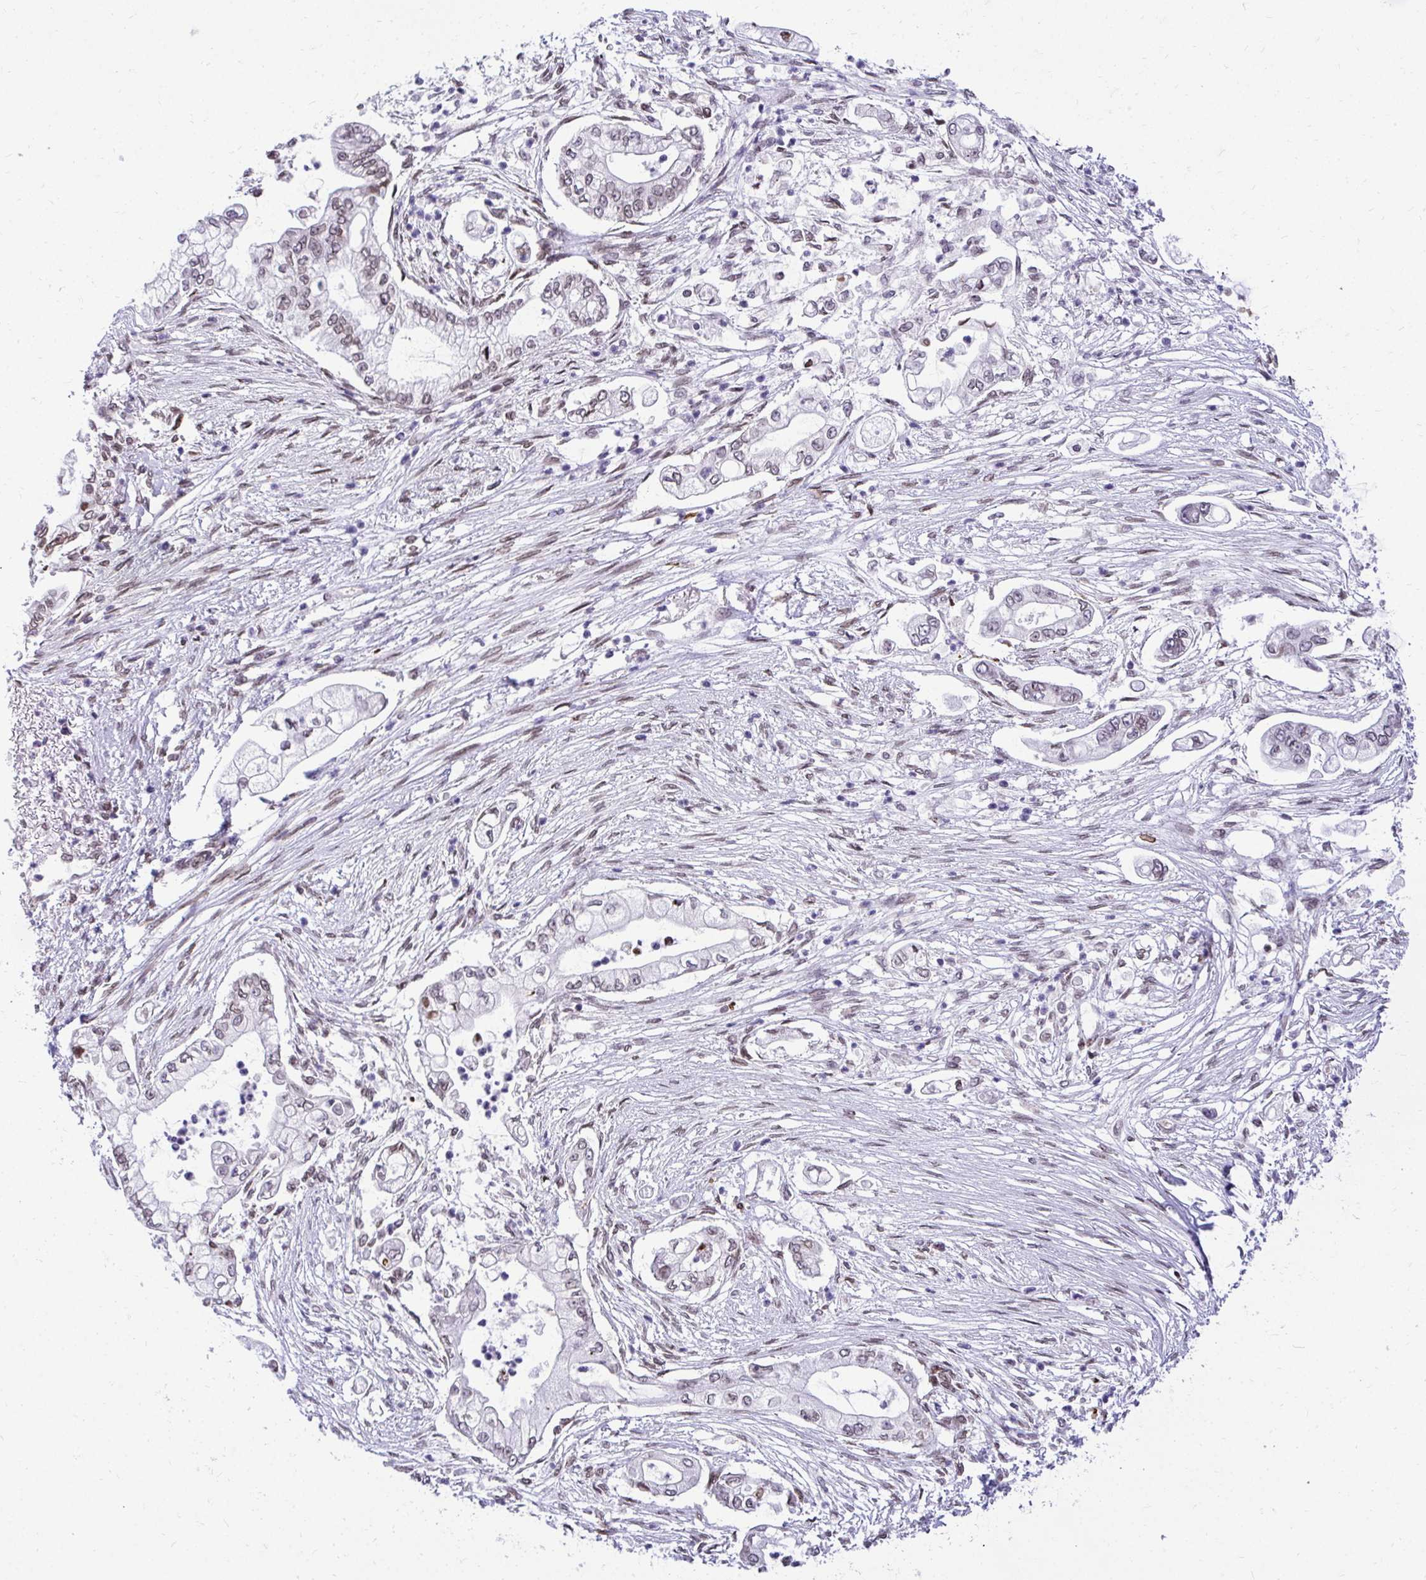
{"staining": {"intensity": "weak", "quantity": "<25%", "location": "cytoplasmic/membranous,nuclear"}, "tissue": "pancreatic cancer", "cell_type": "Tumor cells", "image_type": "cancer", "snomed": [{"axis": "morphology", "description": "Adenocarcinoma, NOS"}, {"axis": "topography", "description": "Pancreas"}], "caption": "Adenocarcinoma (pancreatic) was stained to show a protein in brown. There is no significant expression in tumor cells. The staining is performed using DAB (3,3'-diaminobenzidine) brown chromogen with nuclei counter-stained in using hematoxylin.", "gene": "BANF1", "patient": {"sex": "female", "age": 69}}